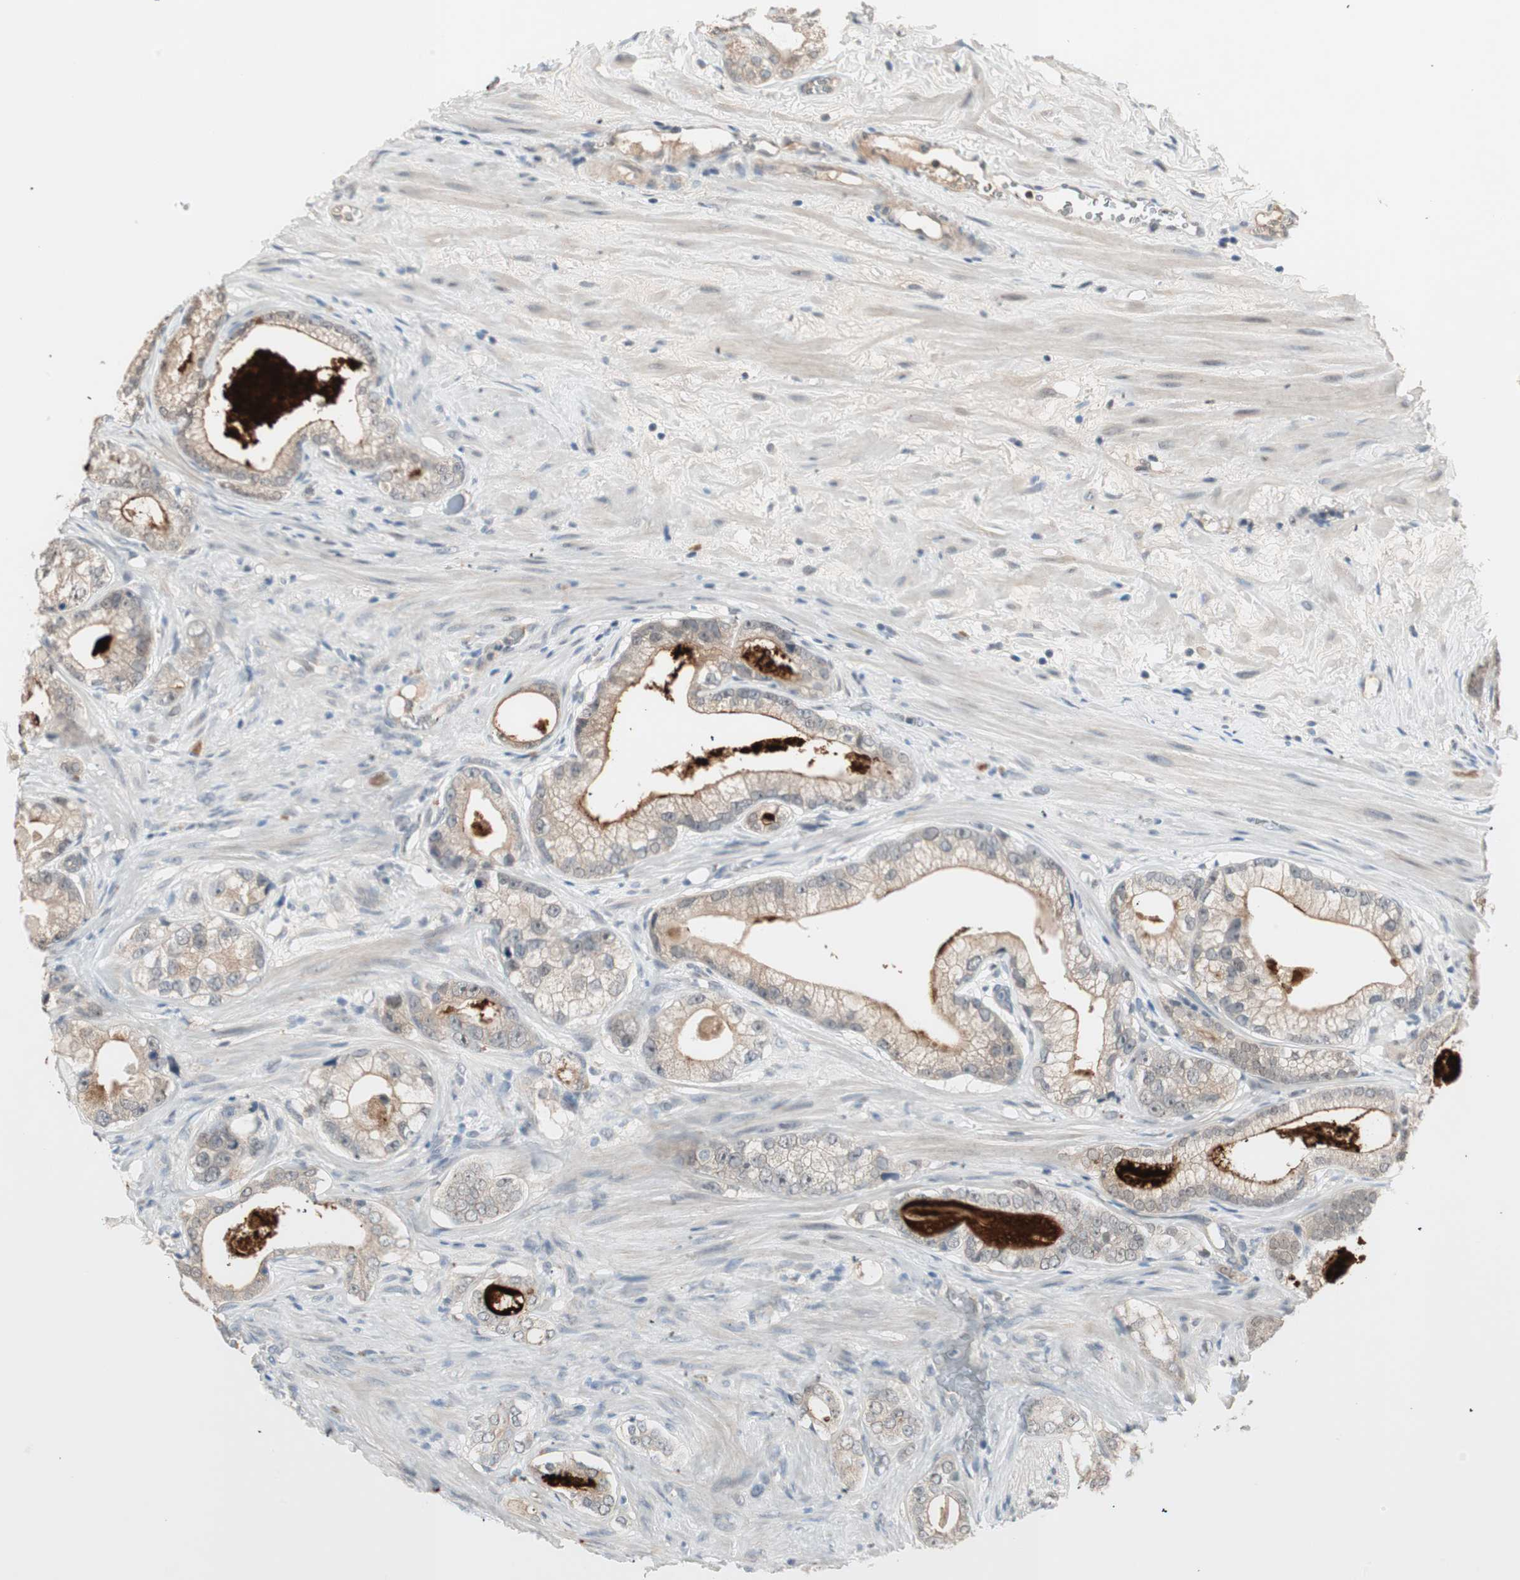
{"staining": {"intensity": "moderate", "quantity": "25%-75%", "location": "cytoplasmic/membranous"}, "tissue": "prostate cancer", "cell_type": "Tumor cells", "image_type": "cancer", "snomed": [{"axis": "morphology", "description": "Adenocarcinoma, Low grade"}, {"axis": "topography", "description": "Prostate"}], "caption": "The immunohistochemical stain shows moderate cytoplasmic/membranous staining in tumor cells of prostate cancer tissue.", "gene": "RNGTT", "patient": {"sex": "male", "age": 59}}